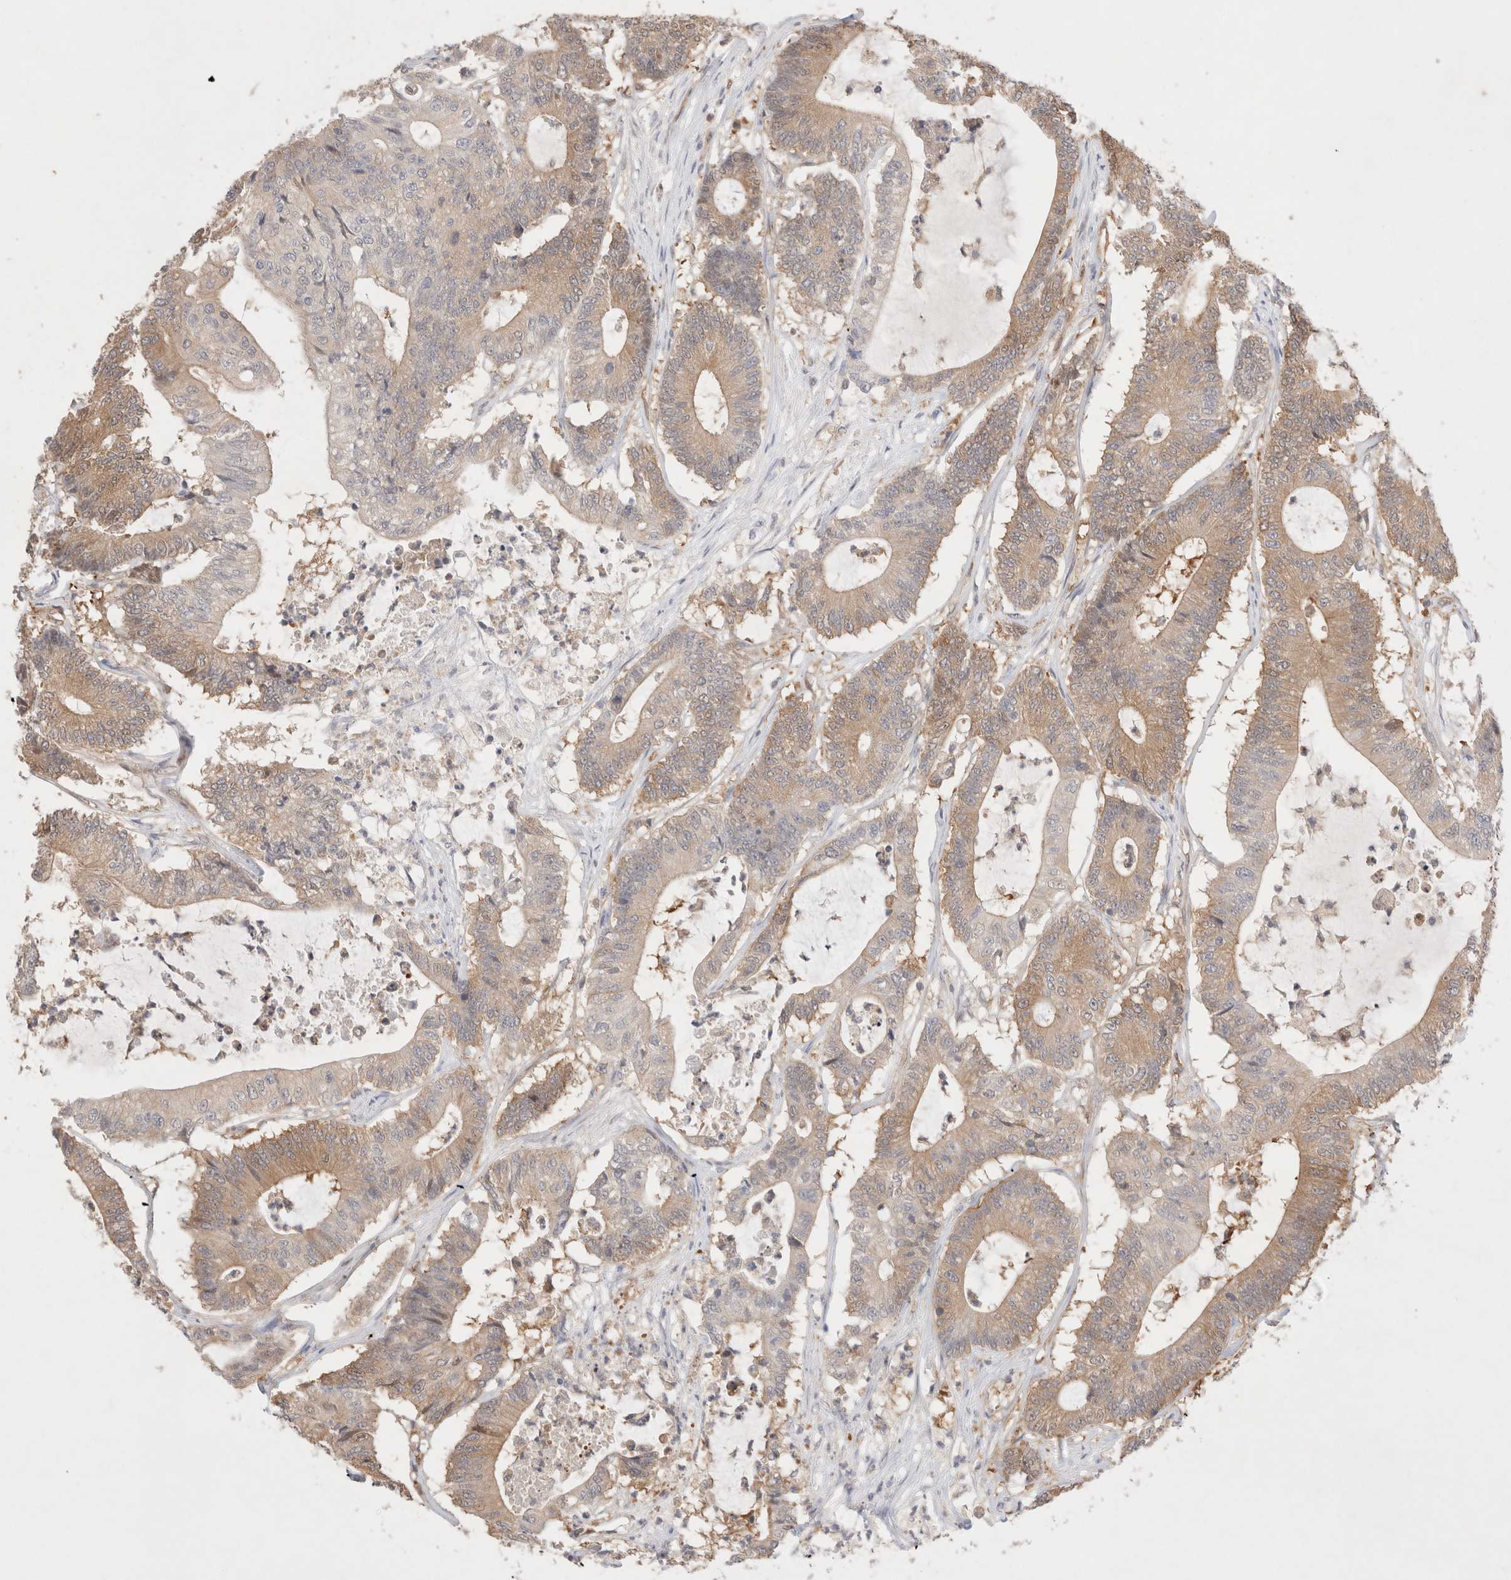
{"staining": {"intensity": "moderate", "quantity": "25%-75%", "location": "cytoplasmic/membranous"}, "tissue": "colorectal cancer", "cell_type": "Tumor cells", "image_type": "cancer", "snomed": [{"axis": "morphology", "description": "Adenocarcinoma, NOS"}, {"axis": "topography", "description": "Colon"}], "caption": "A brown stain labels moderate cytoplasmic/membranous staining of a protein in human colorectal cancer tumor cells.", "gene": "STARD10", "patient": {"sex": "female", "age": 84}}